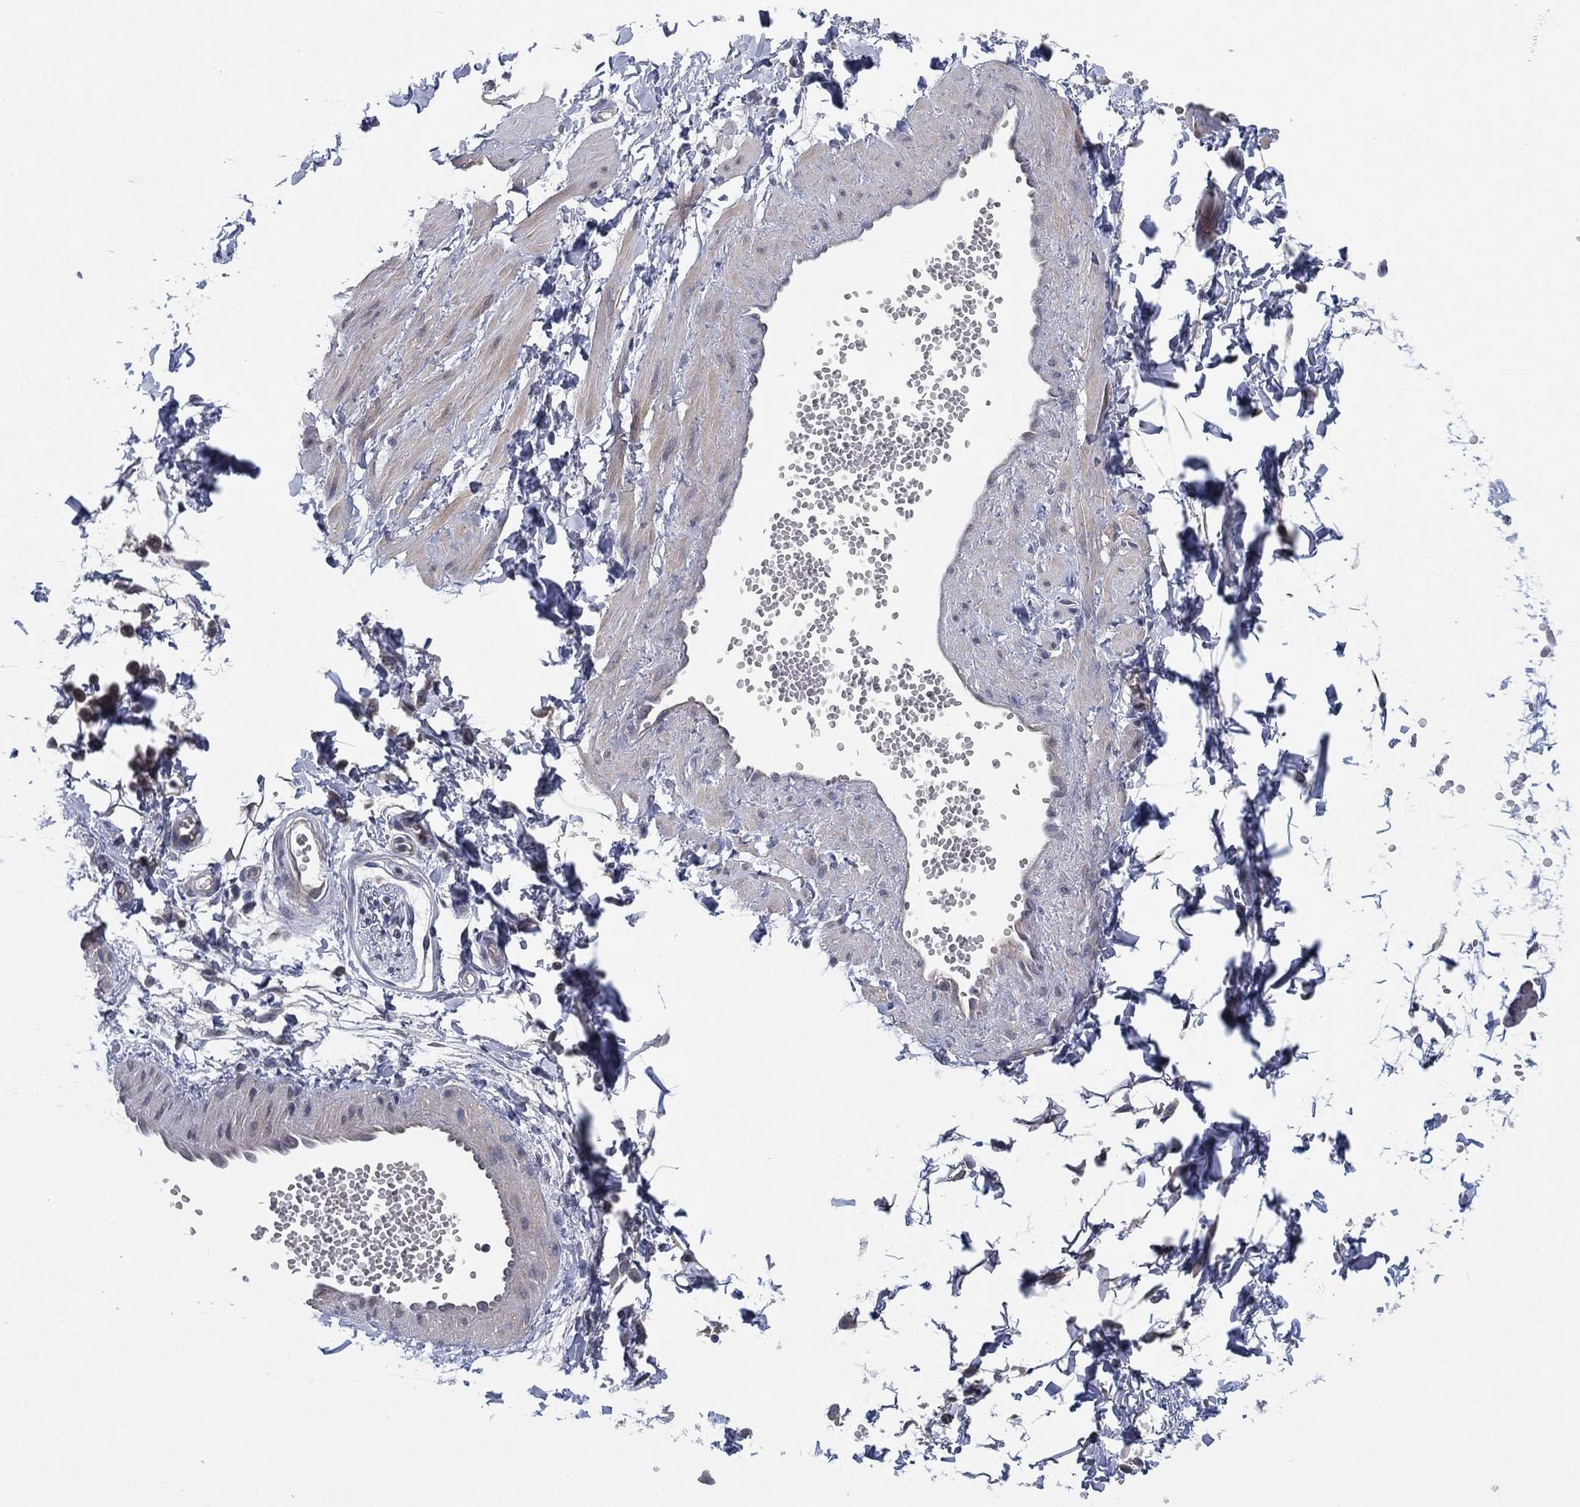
{"staining": {"intensity": "negative", "quantity": "none", "location": "none"}, "tissue": "adipose tissue", "cell_type": "Adipocytes", "image_type": "normal", "snomed": [{"axis": "morphology", "description": "Normal tissue, NOS"}, {"axis": "topography", "description": "Smooth muscle"}, {"axis": "topography", "description": "Peripheral nerve tissue"}], "caption": "IHC photomicrograph of benign adipose tissue stained for a protein (brown), which shows no positivity in adipocytes.", "gene": "MPP7", "patient": {"sex": "male", "age": 22}}